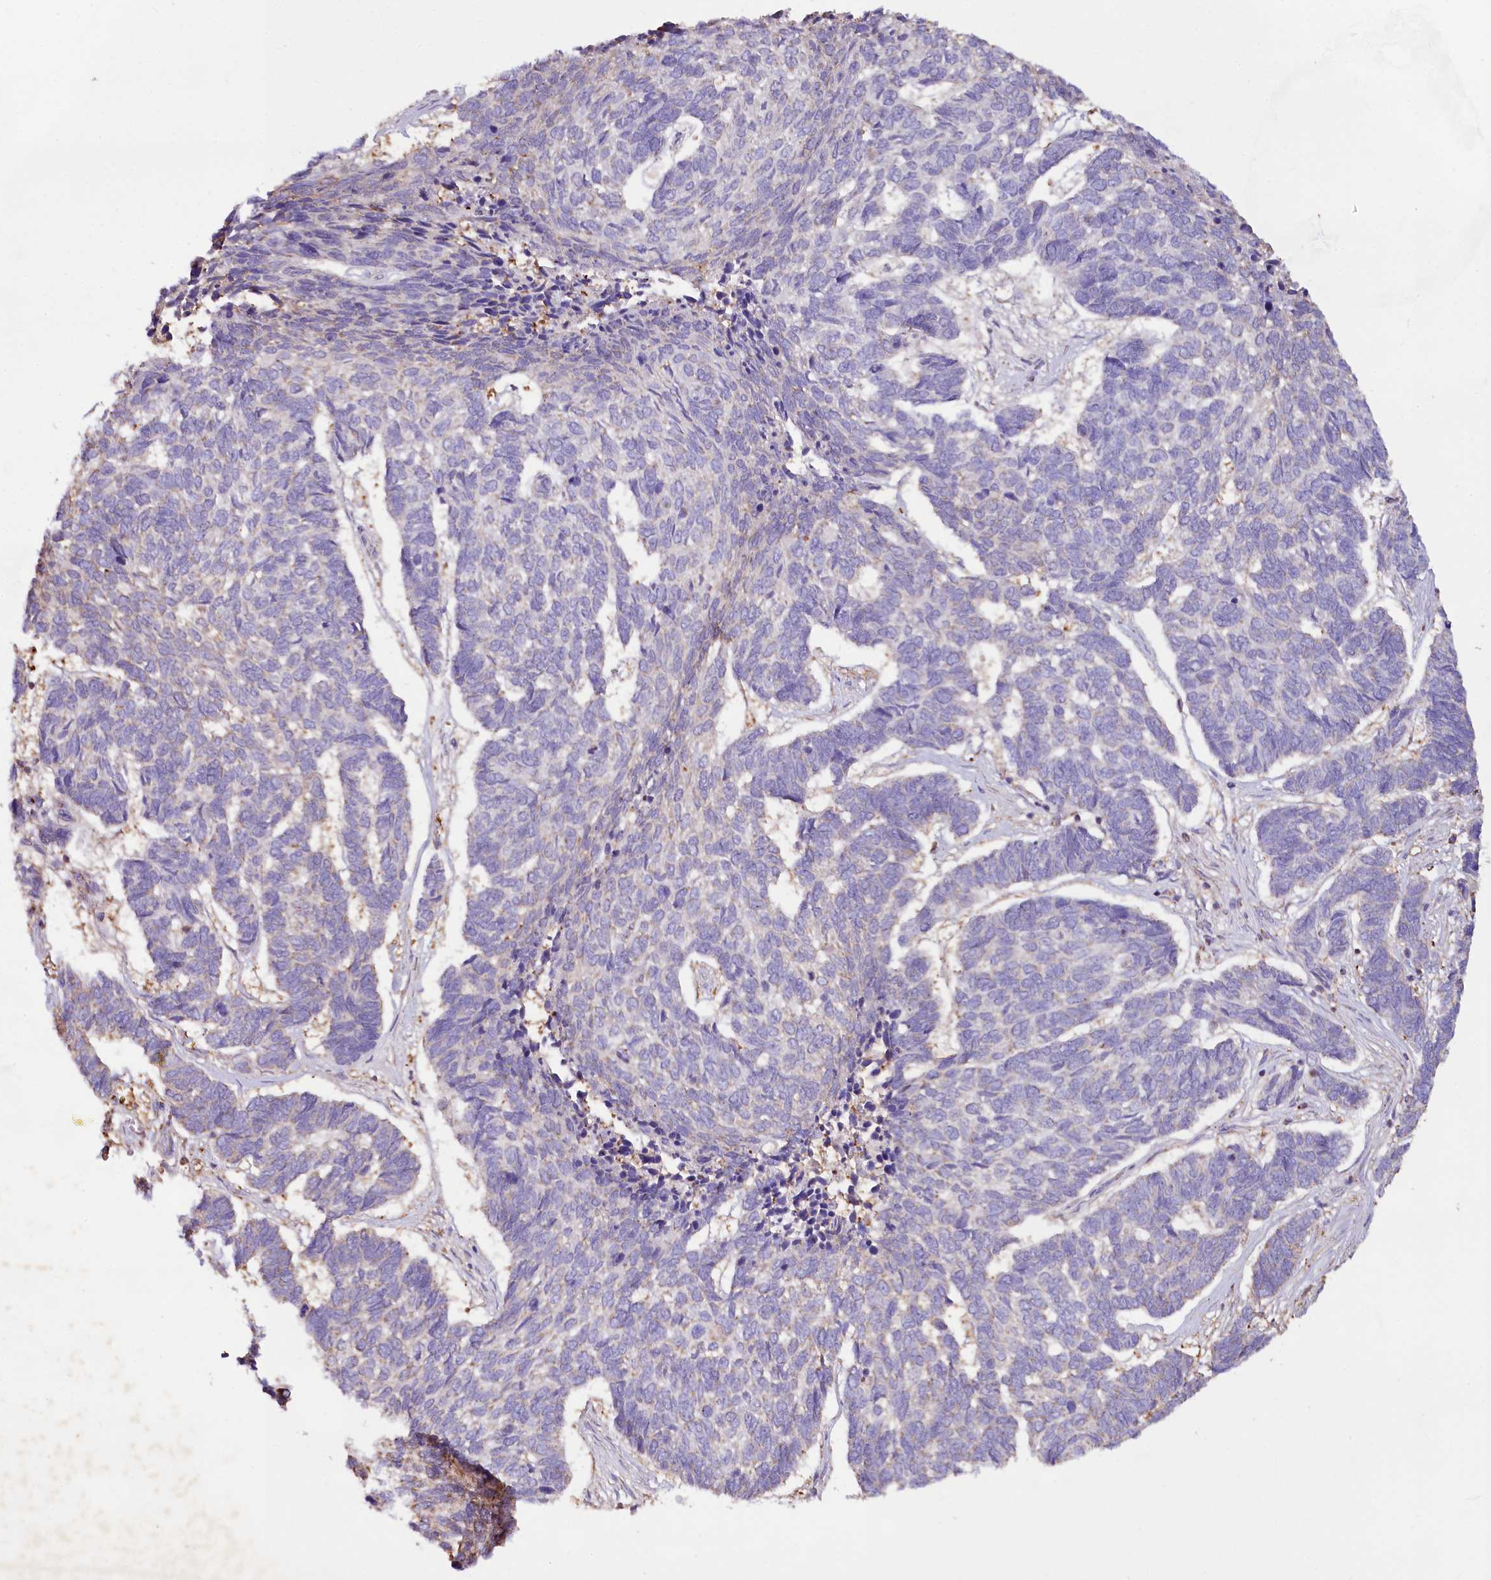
{"staining": {"intensity": "negative", "quantity": "none", "location": "none"}, "tissue": "skin cancer", "cell_type": "Tumor cells", "image_type": "cancer", "snomed": [{"axis": "morphology", "description": "Basal cell carcinoma"}, {"axis": "topography", "description": "Skin"}], "caption": "Tumor cells are negative for protein expression in human skin basal cell carcinoma.", "gene": "TASOR2", "patient": {"sex": "female", "age": 65}}